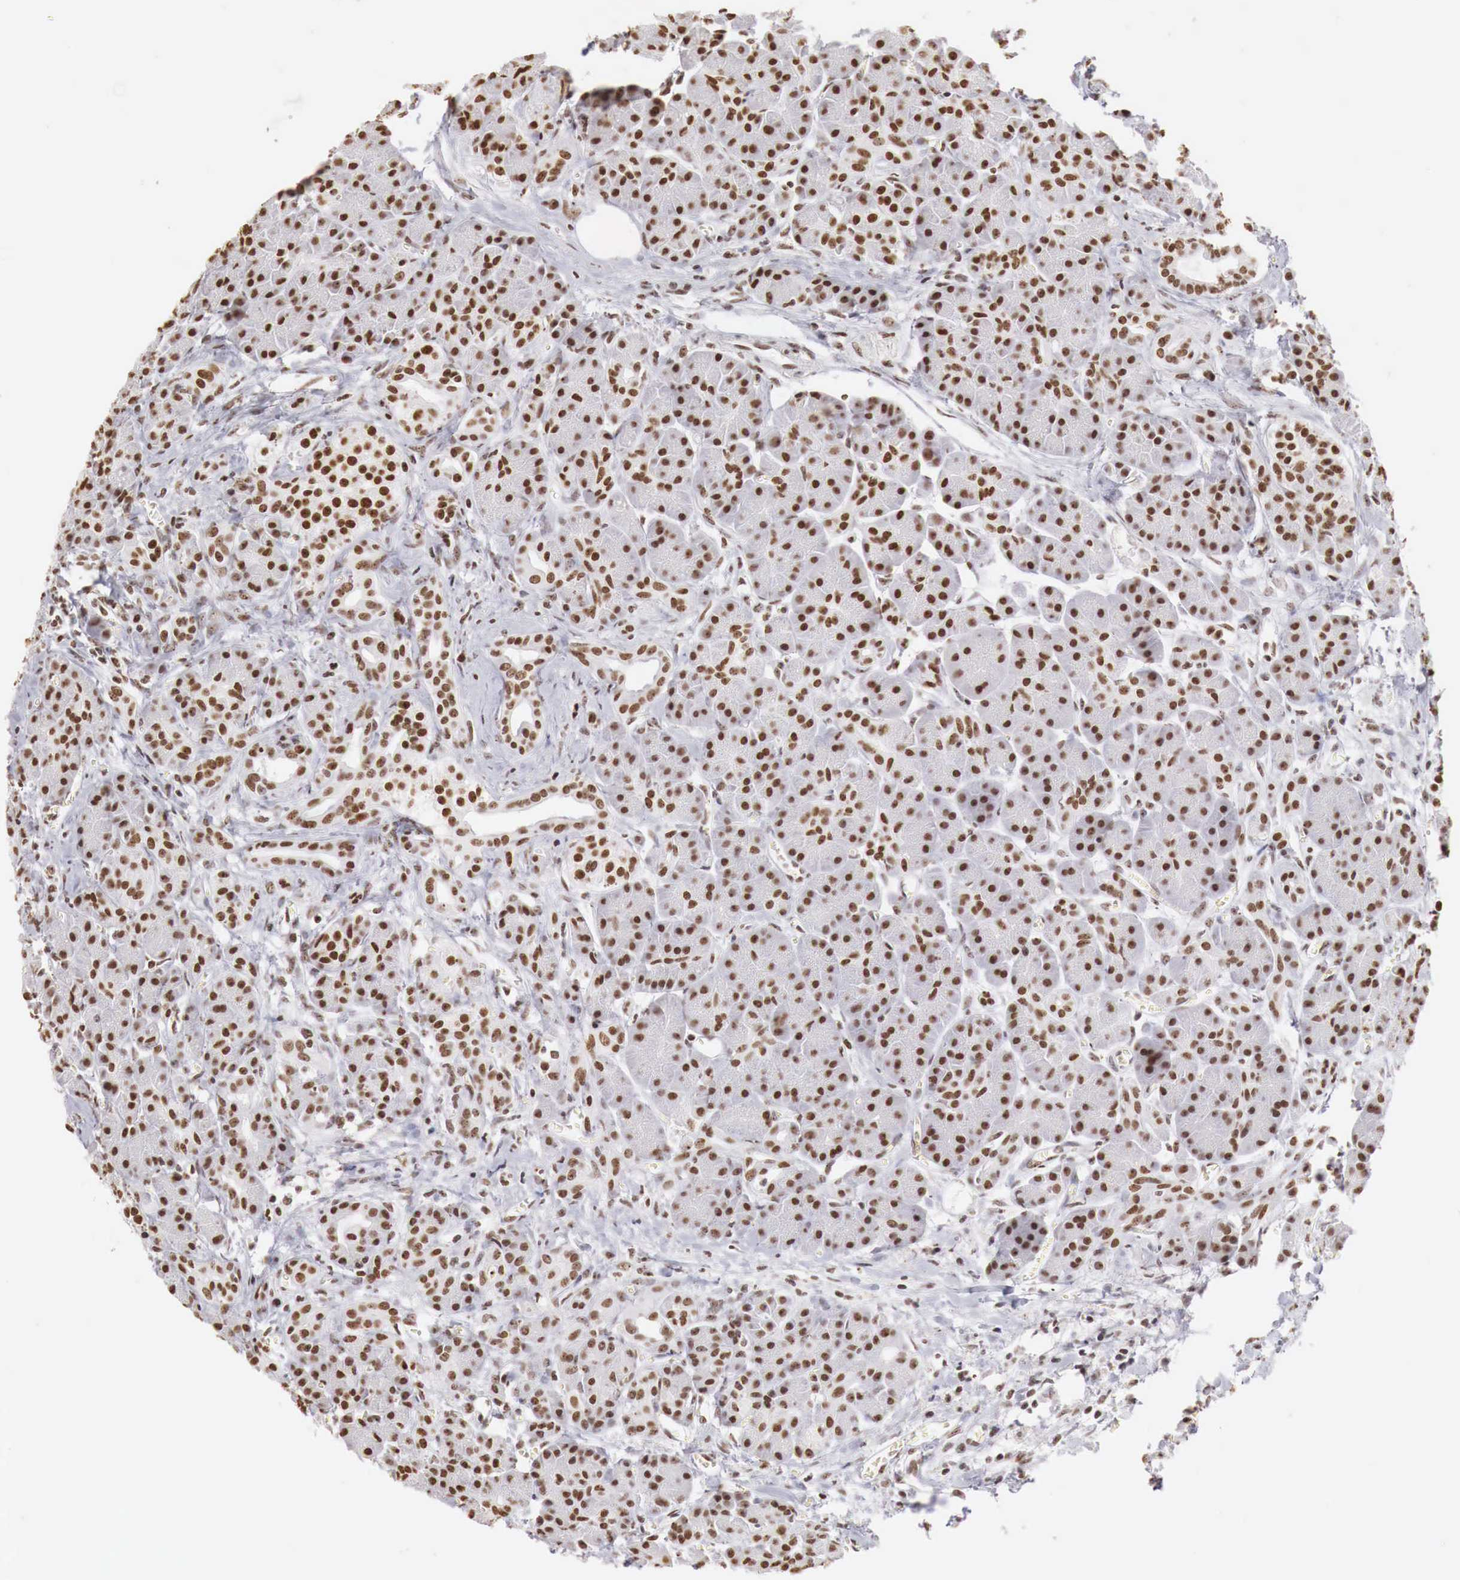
{"staining": {"intensity": "strong", "quantity": ">75%", "location": "nuclear"}, "tissue": "pancreas", "cell_type": "Exocrine glandular cells", "image_type": "normal", "snomed": [{"axis": "morphology", "description": "Normal tissue, NOS"}, {"axis": "topography", "description": "Pancreas"}], "caption": "Immunohistochemistry histopathology image of benign human pancreas stained for a protein (brown), which shows high levels of strong nuclear positivity in approximately >75% of exocrine glandular cells.", "gene": "DKC1", "patient": {"sex": "male", "age": 73}}